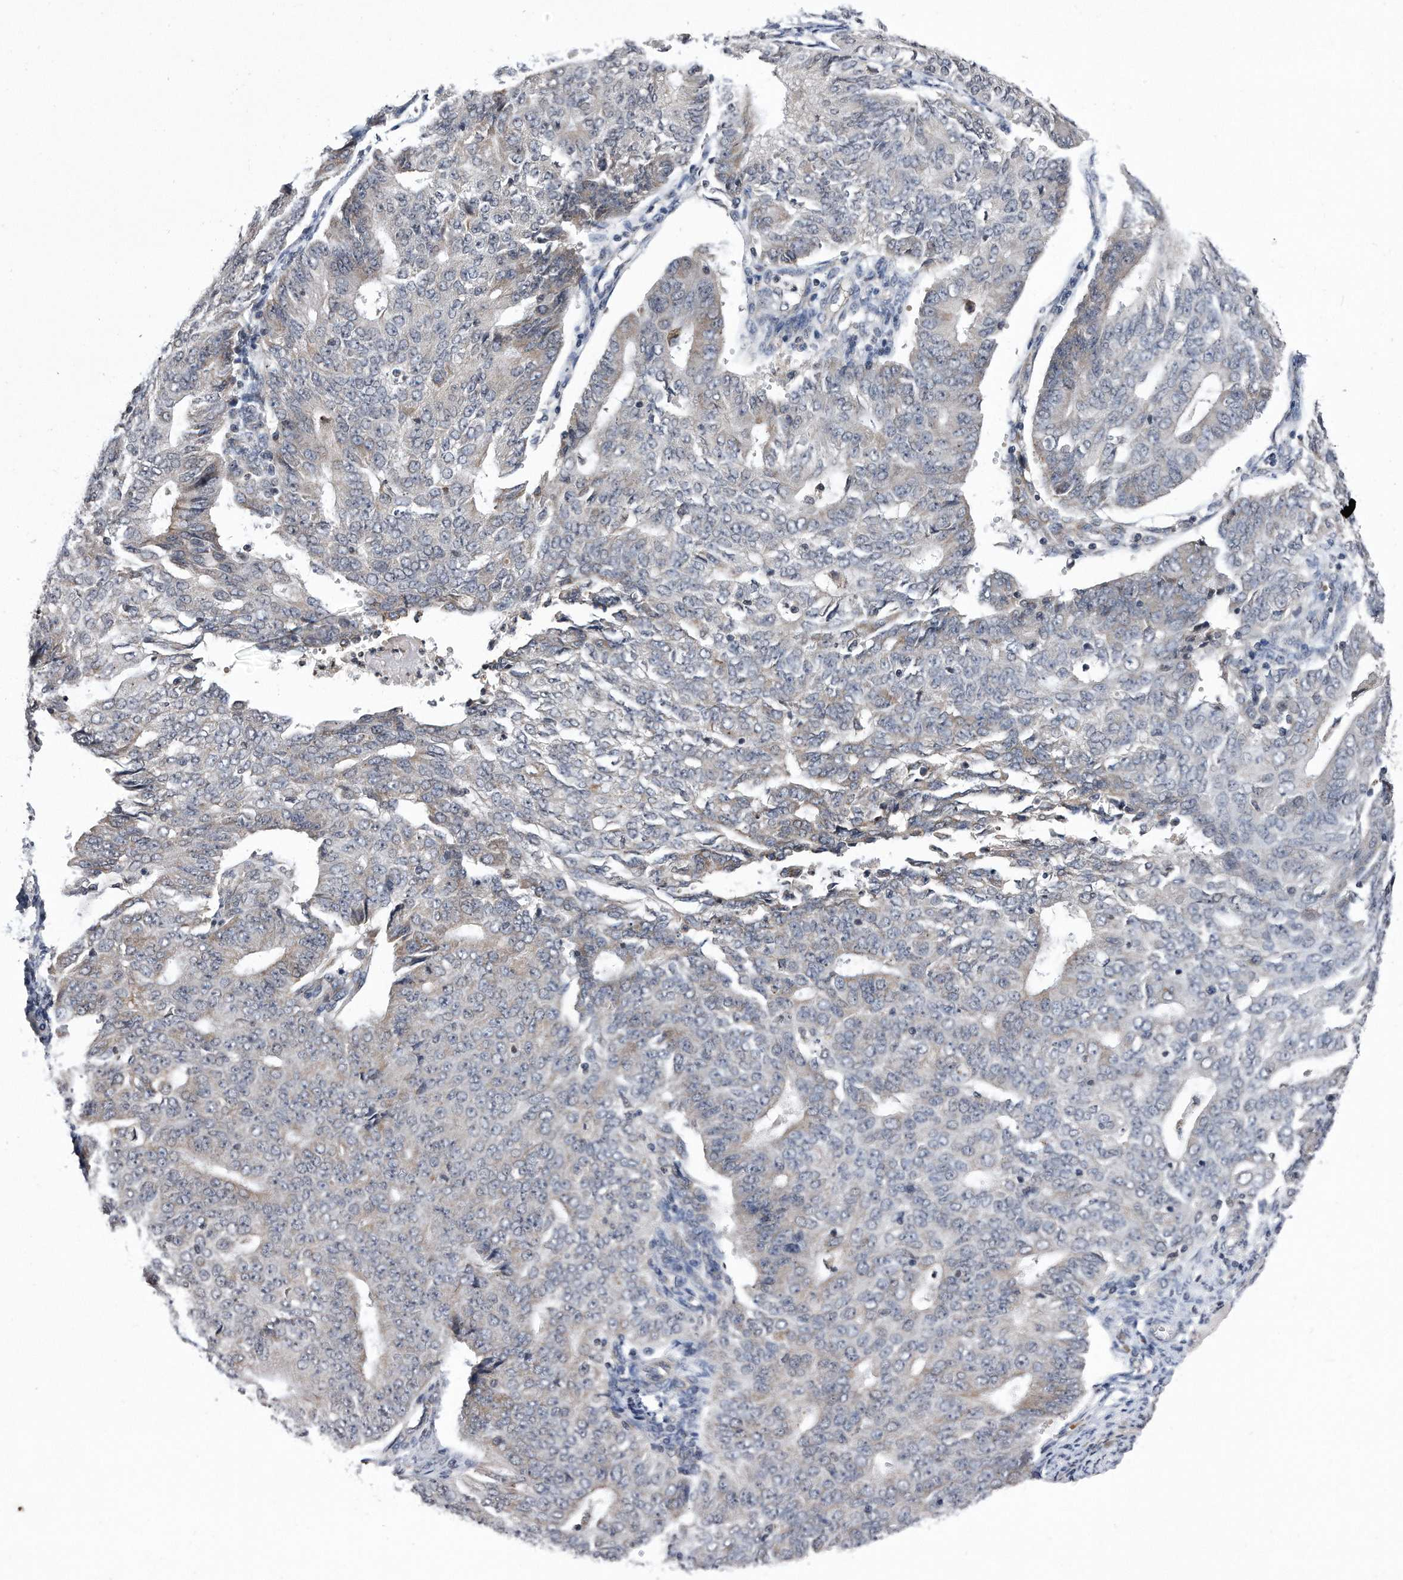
{"staining": {"intensity": "weak", "quantity": "<25%", "location": "cytoplasmic/membranous"}, "tissue": "endometrial cancer", "cell_type": "Tumor cells", "image_type": "cancer", "snomed": [{"axis": "morphology", "description": "Adenocarcinoma, NOS"}, {"axis": "topography", "description": "Endometrium"}], "caption": "This is an immunohistochemistry (IHC) micrograph of human endometrial adenocarcinoma. There is no expression in tumor cells.", "gene": "DAB1", "patient": {"sex": "female", "age": 32}}